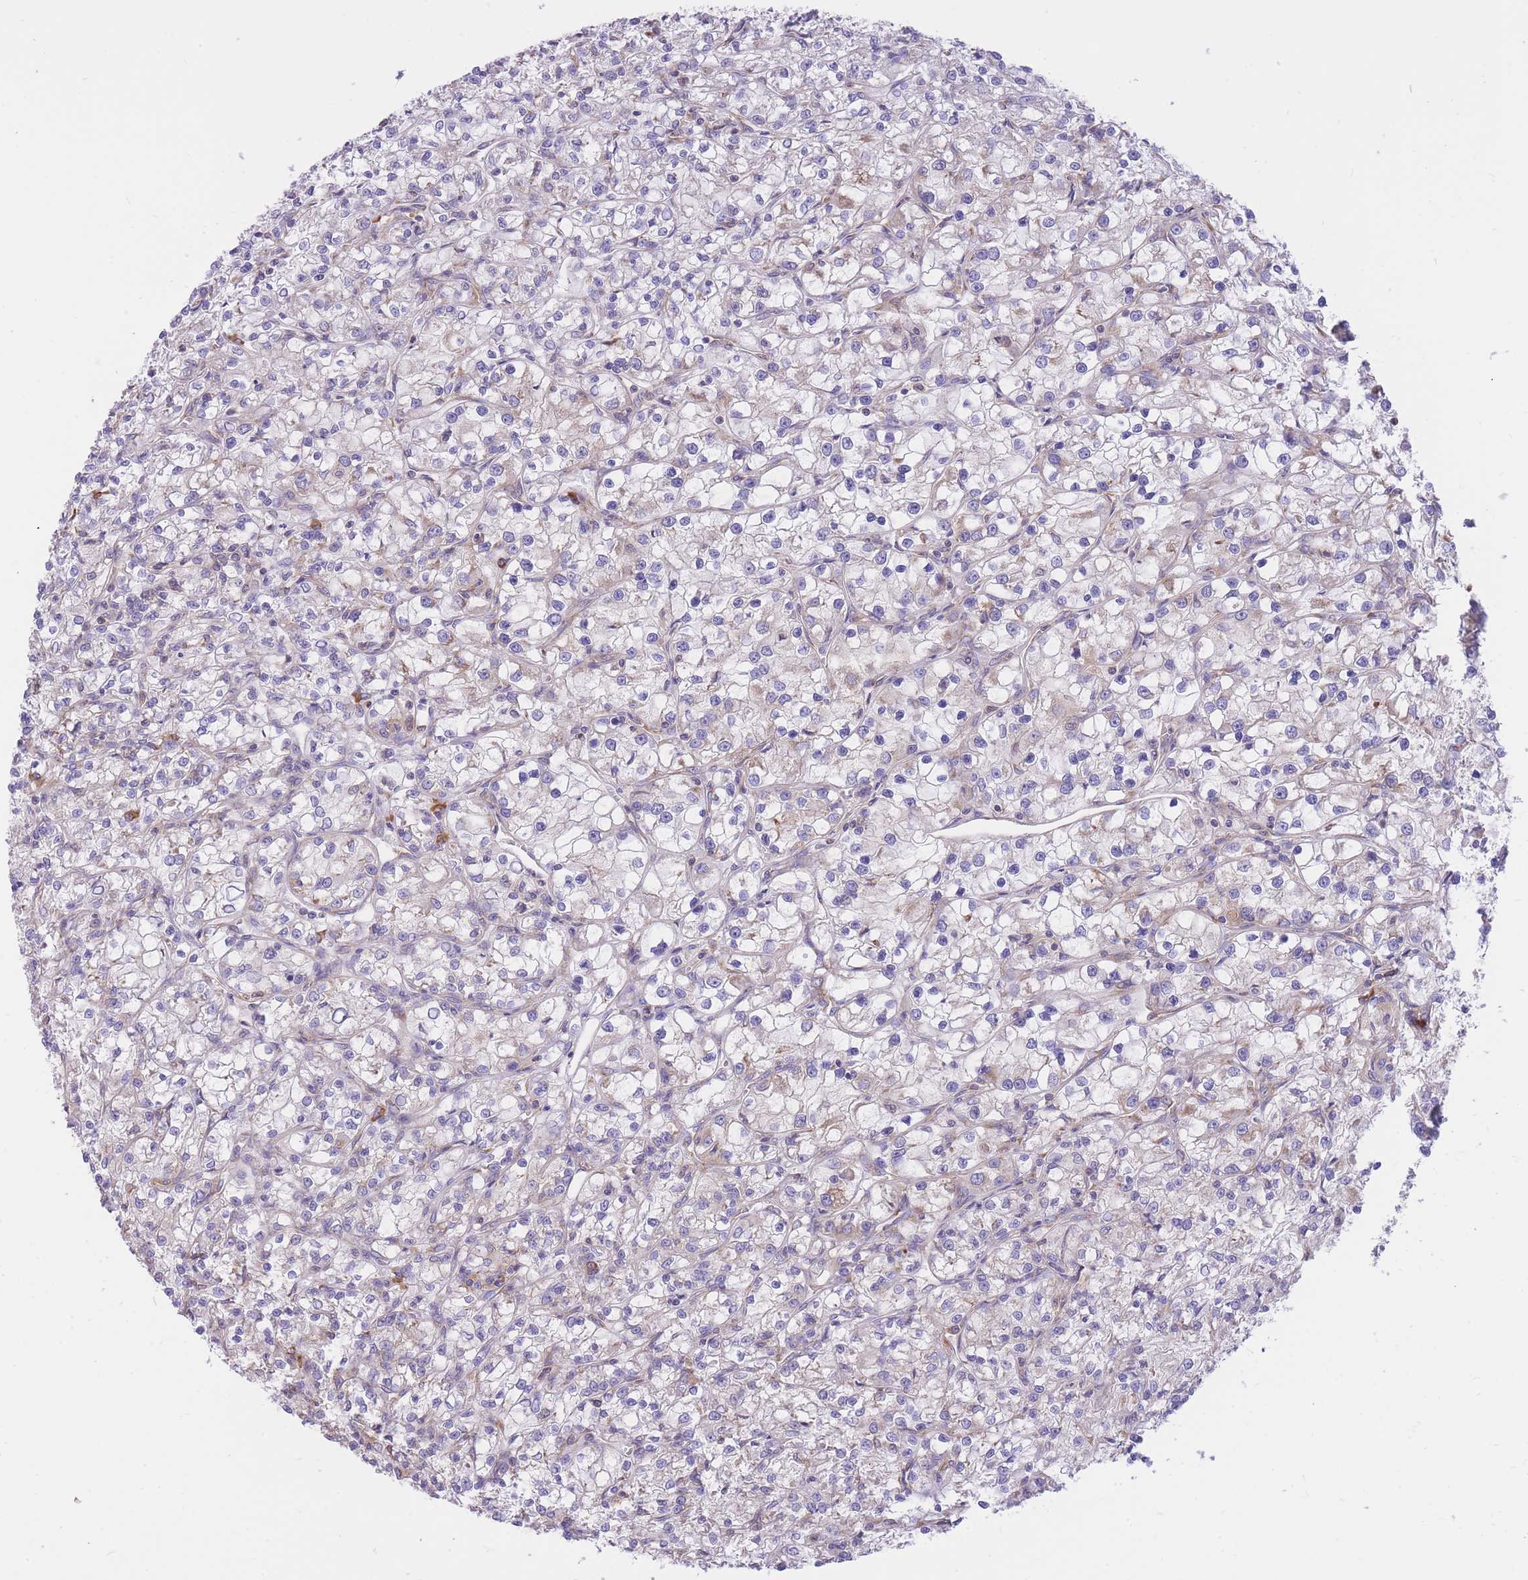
{"staining": {"intensity": "negative", "quantity": "none", "location": "none"}, "tissue": "renal cancer", "cell_type": "Tumor cells", "image_type": "cancer", "snomed": [{"axis": "morphology", "description": "Adenocarcinoma, NOS"}, {"axis": "topography", "description": "Kidney"}], "caption": "The micrograph demonstrates no staining of tumor cells in renal cancer.", "gene": "GBP7", "patient": {"sex": "female", "age": 59}}